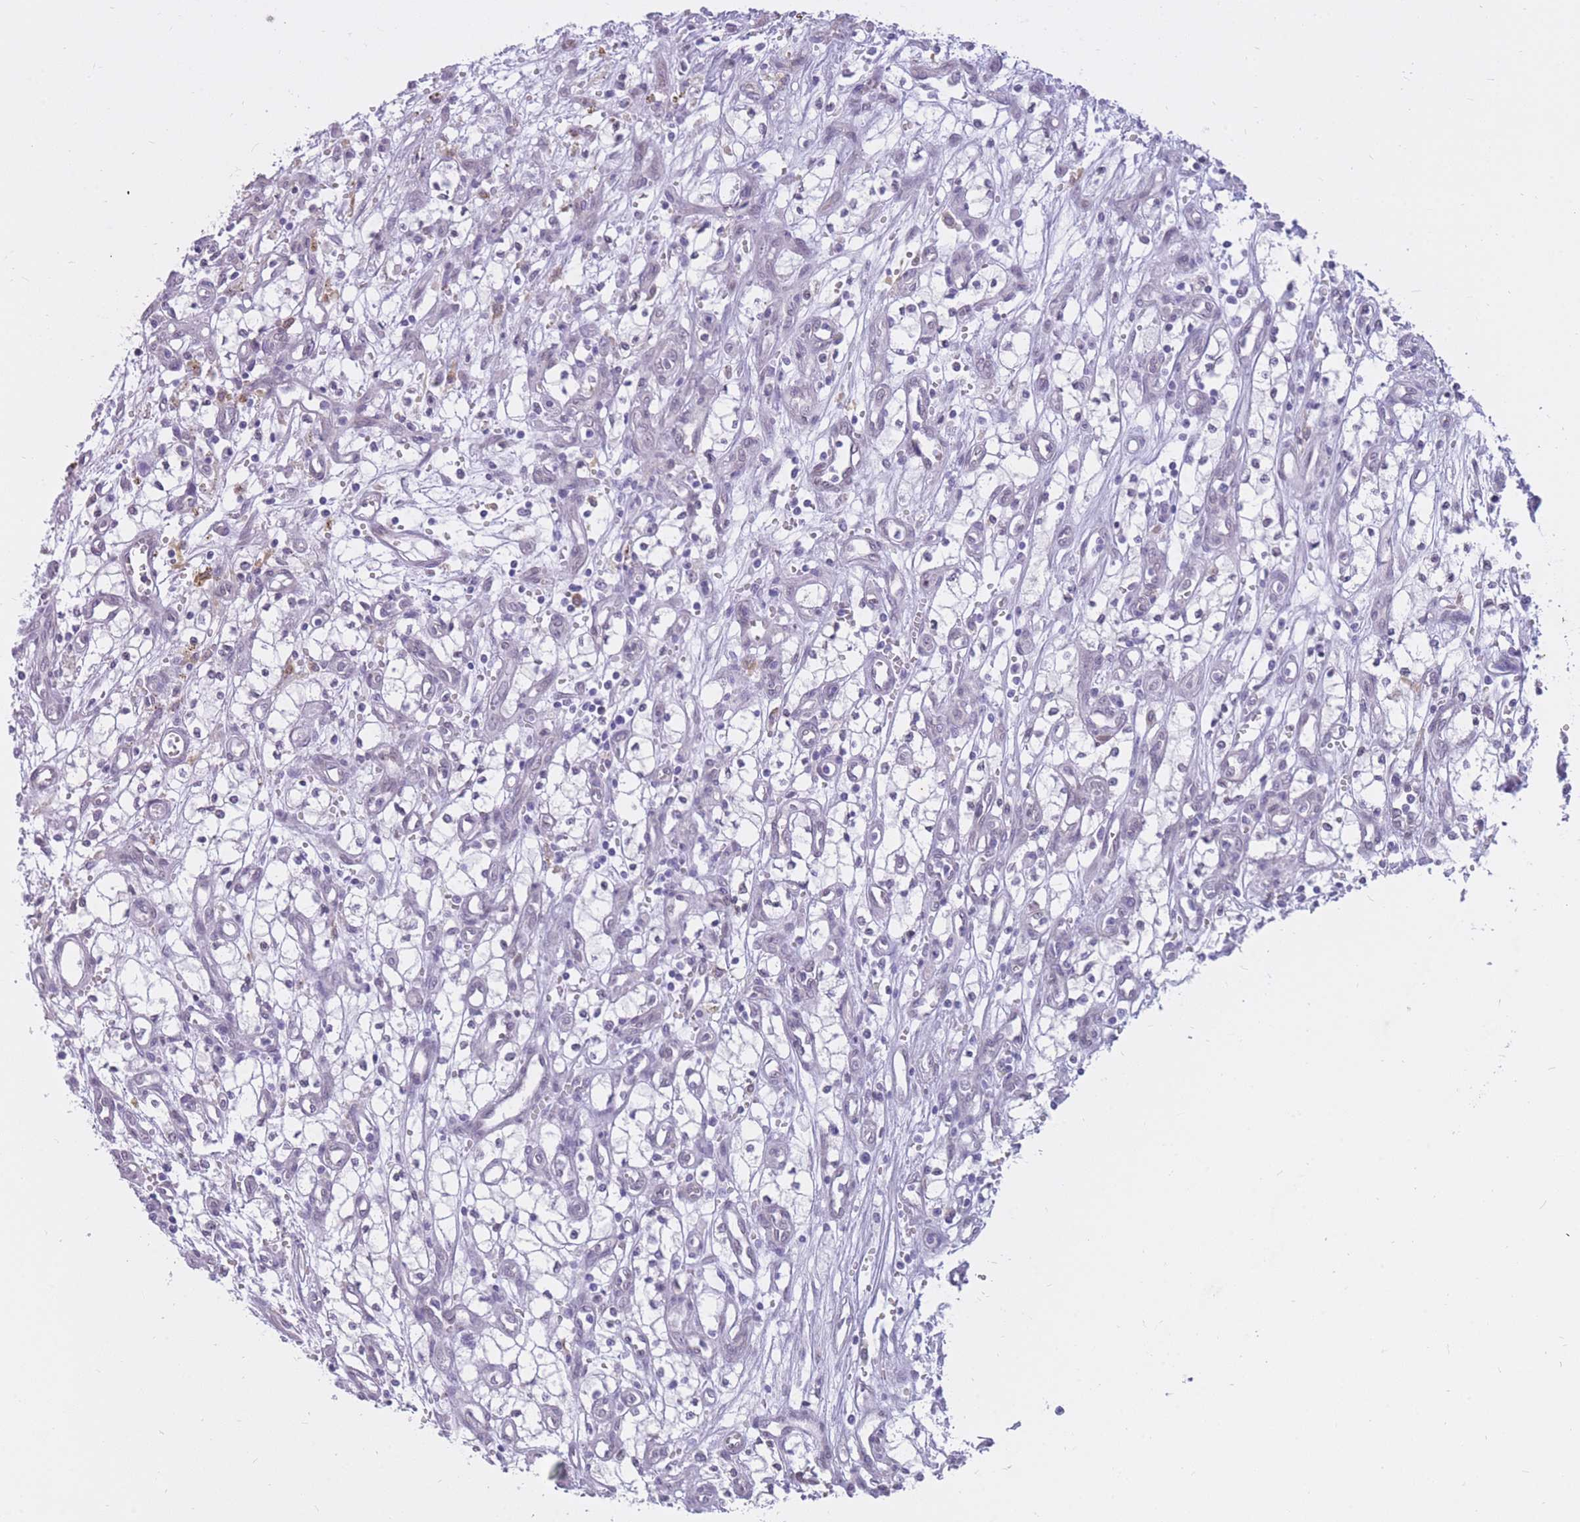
{"staining": {"intensity": "negative", "quantity": "none", "location": "none"}, "tissue": "renal cancer", "cell_type": "Tumor cells", "image_type": "cancer", "snomed": [{"axis": "morphology", "description": "Adenocarcinoma, NOS"}, {"axis": "topography", "description": "Kidney"}], "caption": "DAB (3,3'-diaminobenzidine) immunohistochemical staining of human renal adenocarcinoma exhibits no significant expression in tumor cells. (Stains: DAB immunohistochemistry with hematoxylin counter stain, Microscopy: brightfield microscopy at high magnification).", "gene": "HOOK2", "patient": {"sex": "male", "age": 59}}